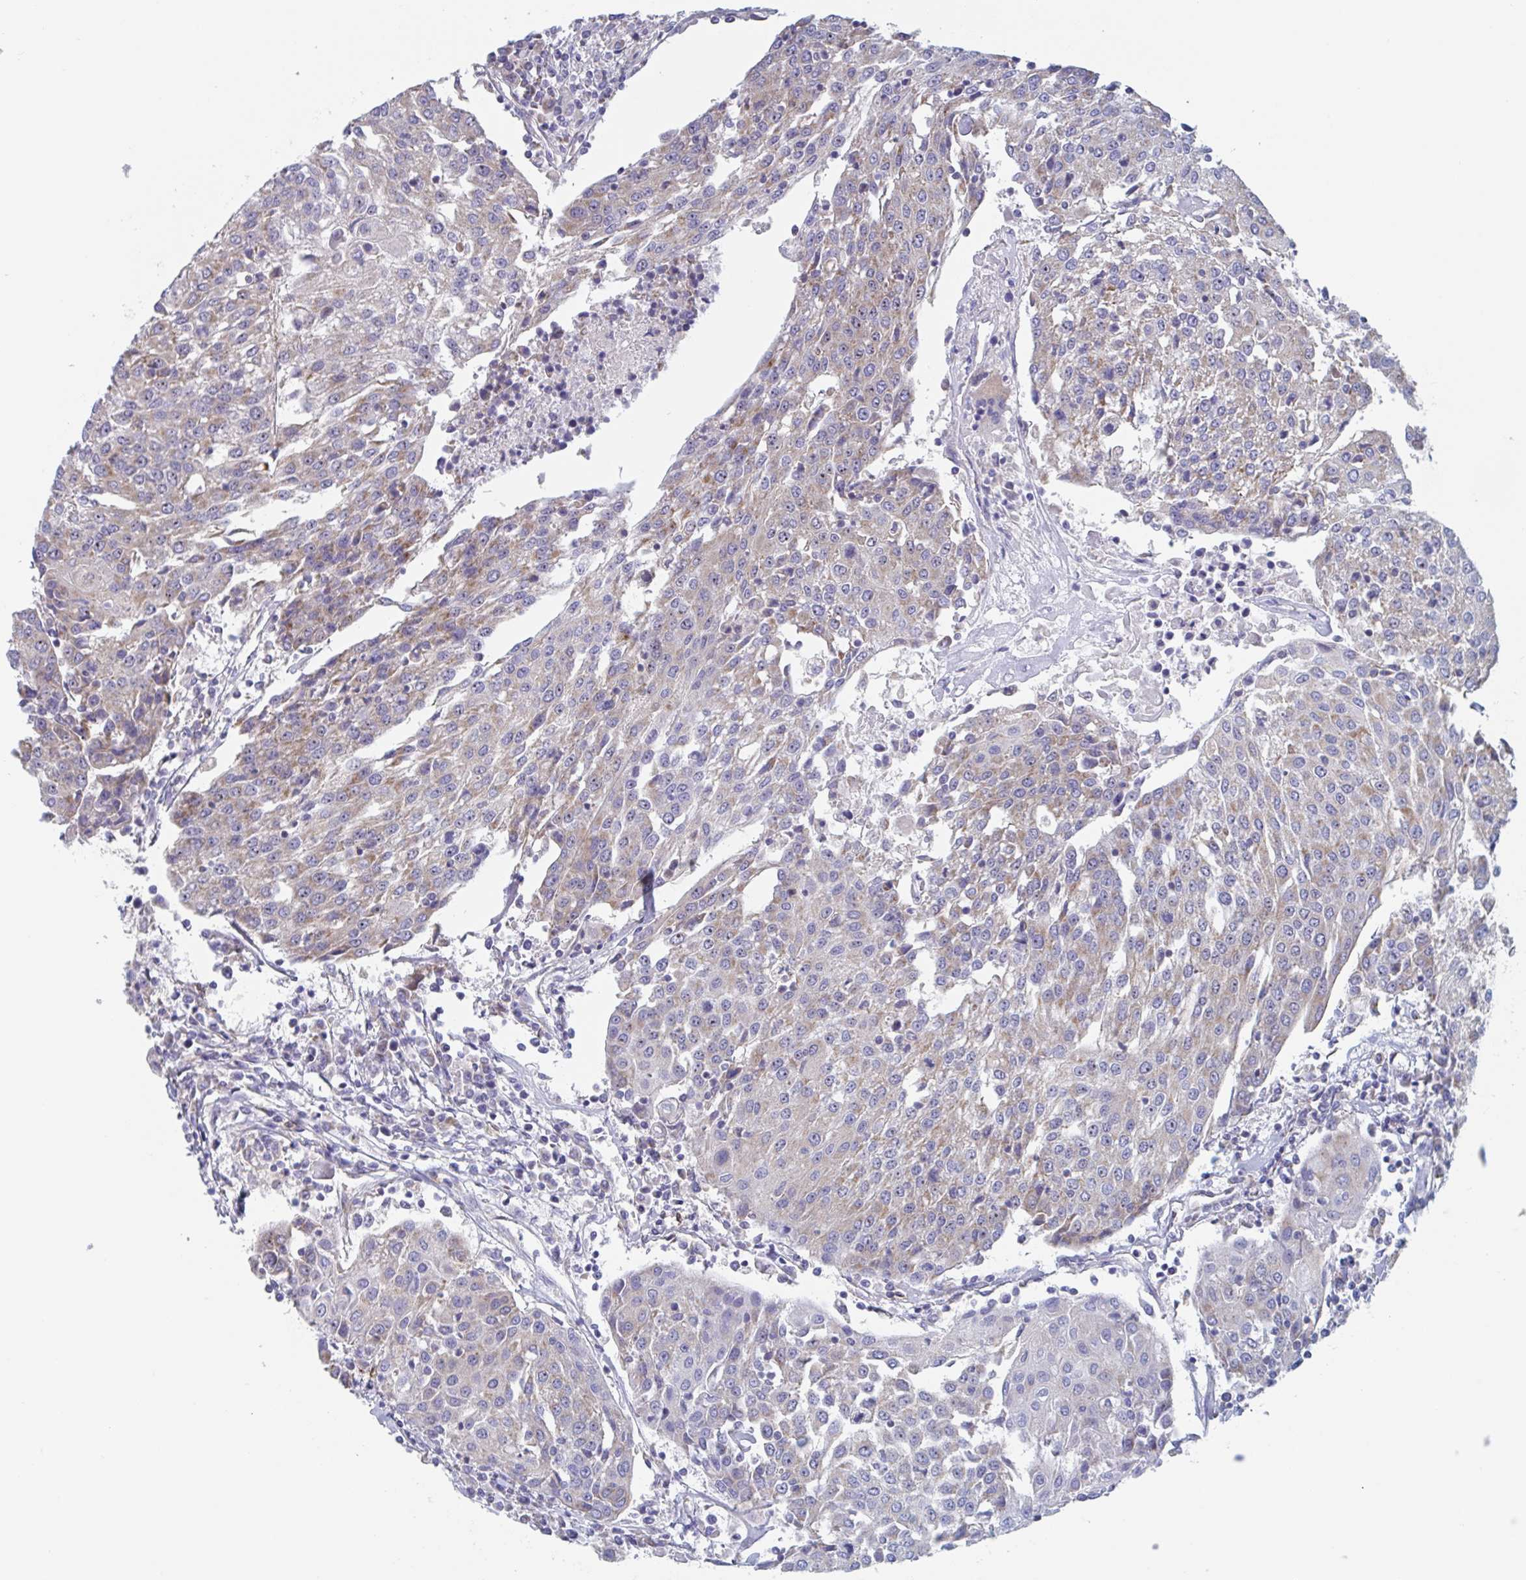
{"staining": {"intensity": "weak", "quantity": ">75%", "location": "cytoplasmic/membranous"}, "tissue": "urothelial cancer", "cell_type": "Tumor cells", "image_type": "cancer", "snomed": [{"axis": "morphology", "description": "Urothelial carcinoma, High grade"}, {"axis": "topography", "description": "Urinary bladder"}], "caption": "Immunohistochemical staining of urothelial cancer exhibits weak cytoplasmic/membranous protein expression in approximately >75% of tumor cells.", "gene": "MRPL53", "patient": {"sex": "female", "age": 85}}